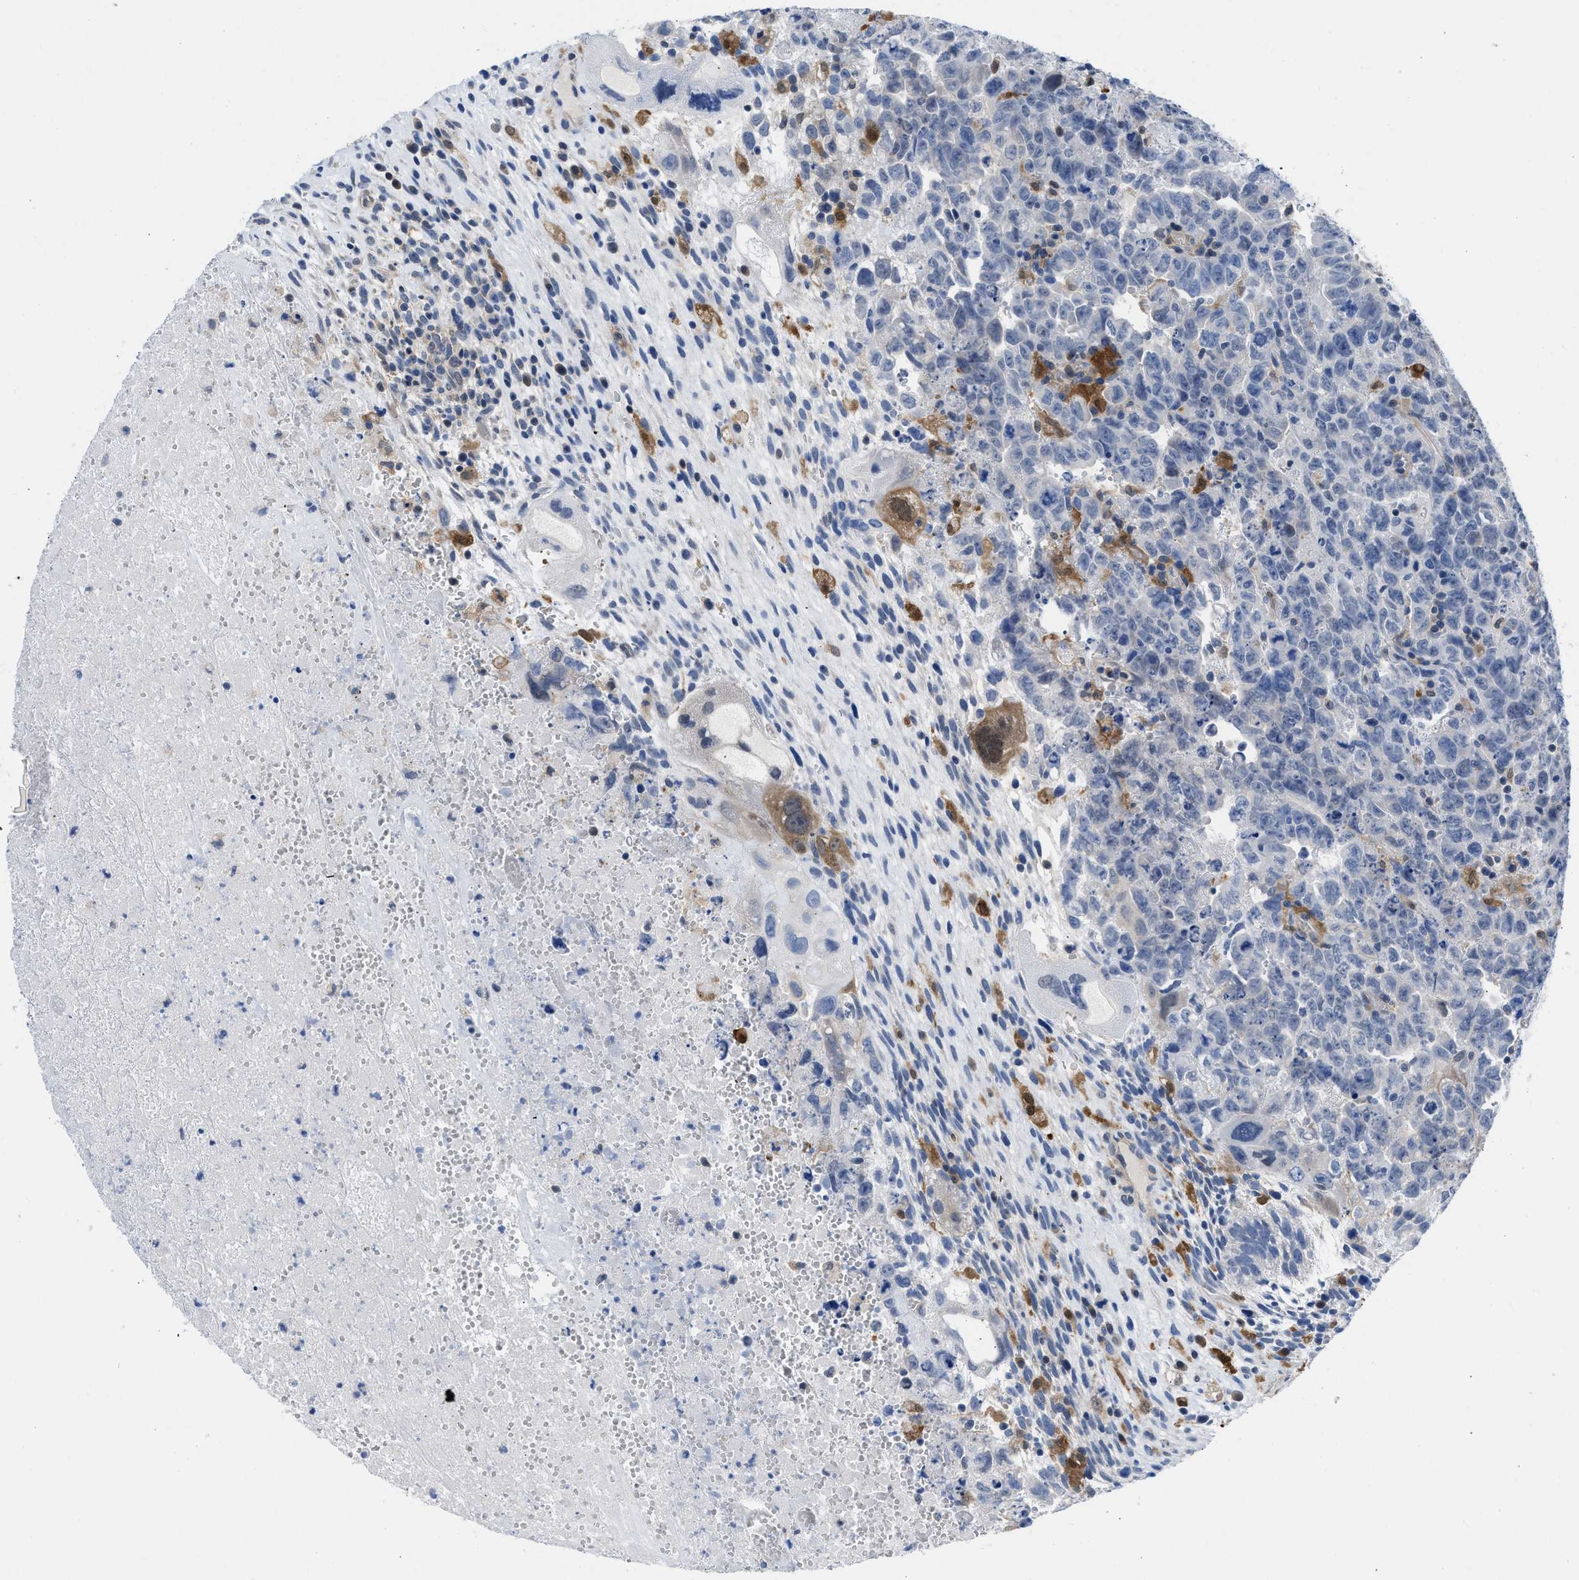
{"staining": {"intensity": "negative", "quantity": "none", "location": "none"}, "tissue": "testis cancer", "cell_type": "Tumor cells", "image_type": "cancer", "snomed": [{"axis": "morphology", "description": "Carcinoma, Embryonal, NOS"}, {"axis": "topography", "description": "Testis"}], "caption": "Testis cancer stained for a protein using immunohistochemistry reveals no expression tumor cells.", "gene": "CBR1", "patient": {"sex": "male", "age": 28}}